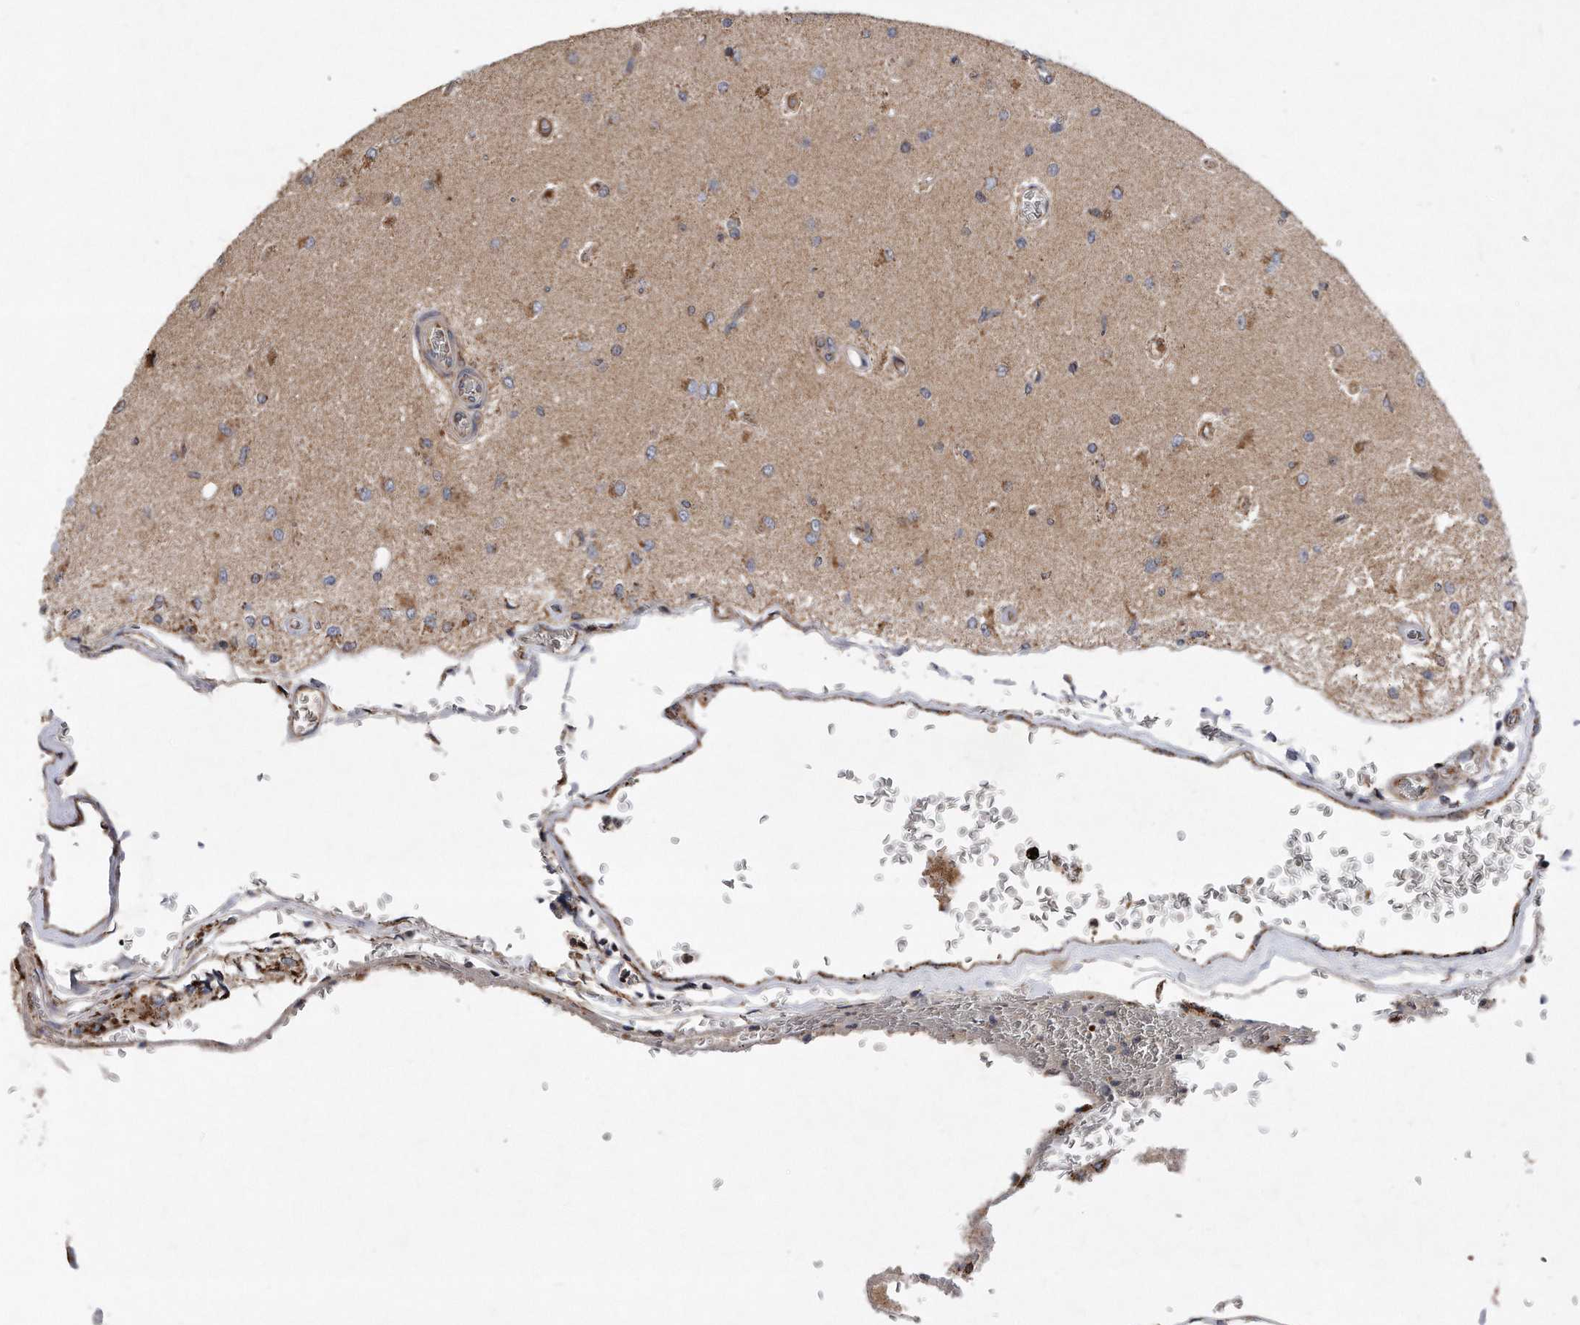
{"staining": {"intensity": "weak", "quantity": "25%-75%", "location": "cytoplasmic/membranous"}, "tissue": "glioma", "cell_type": "Tumor cells", "image_type": "cancer", "snomed": [{"axis": "morphology", "description": "Normal tissue, NOS"}, {"axis": "morphology", "description": "Glioma, malignant, High grade"}, {"axis": "topography", "description": "Cerebral cortex"}], "caption": "Malignant glioma (high-grade) was stained to show a protein in brown. There is low levels of weak cytoplasmic/membranous expression in about 25%-75% of tumor cells.", "gene": "PPP5C", "patient": {"sex": "male", "age": 77}}